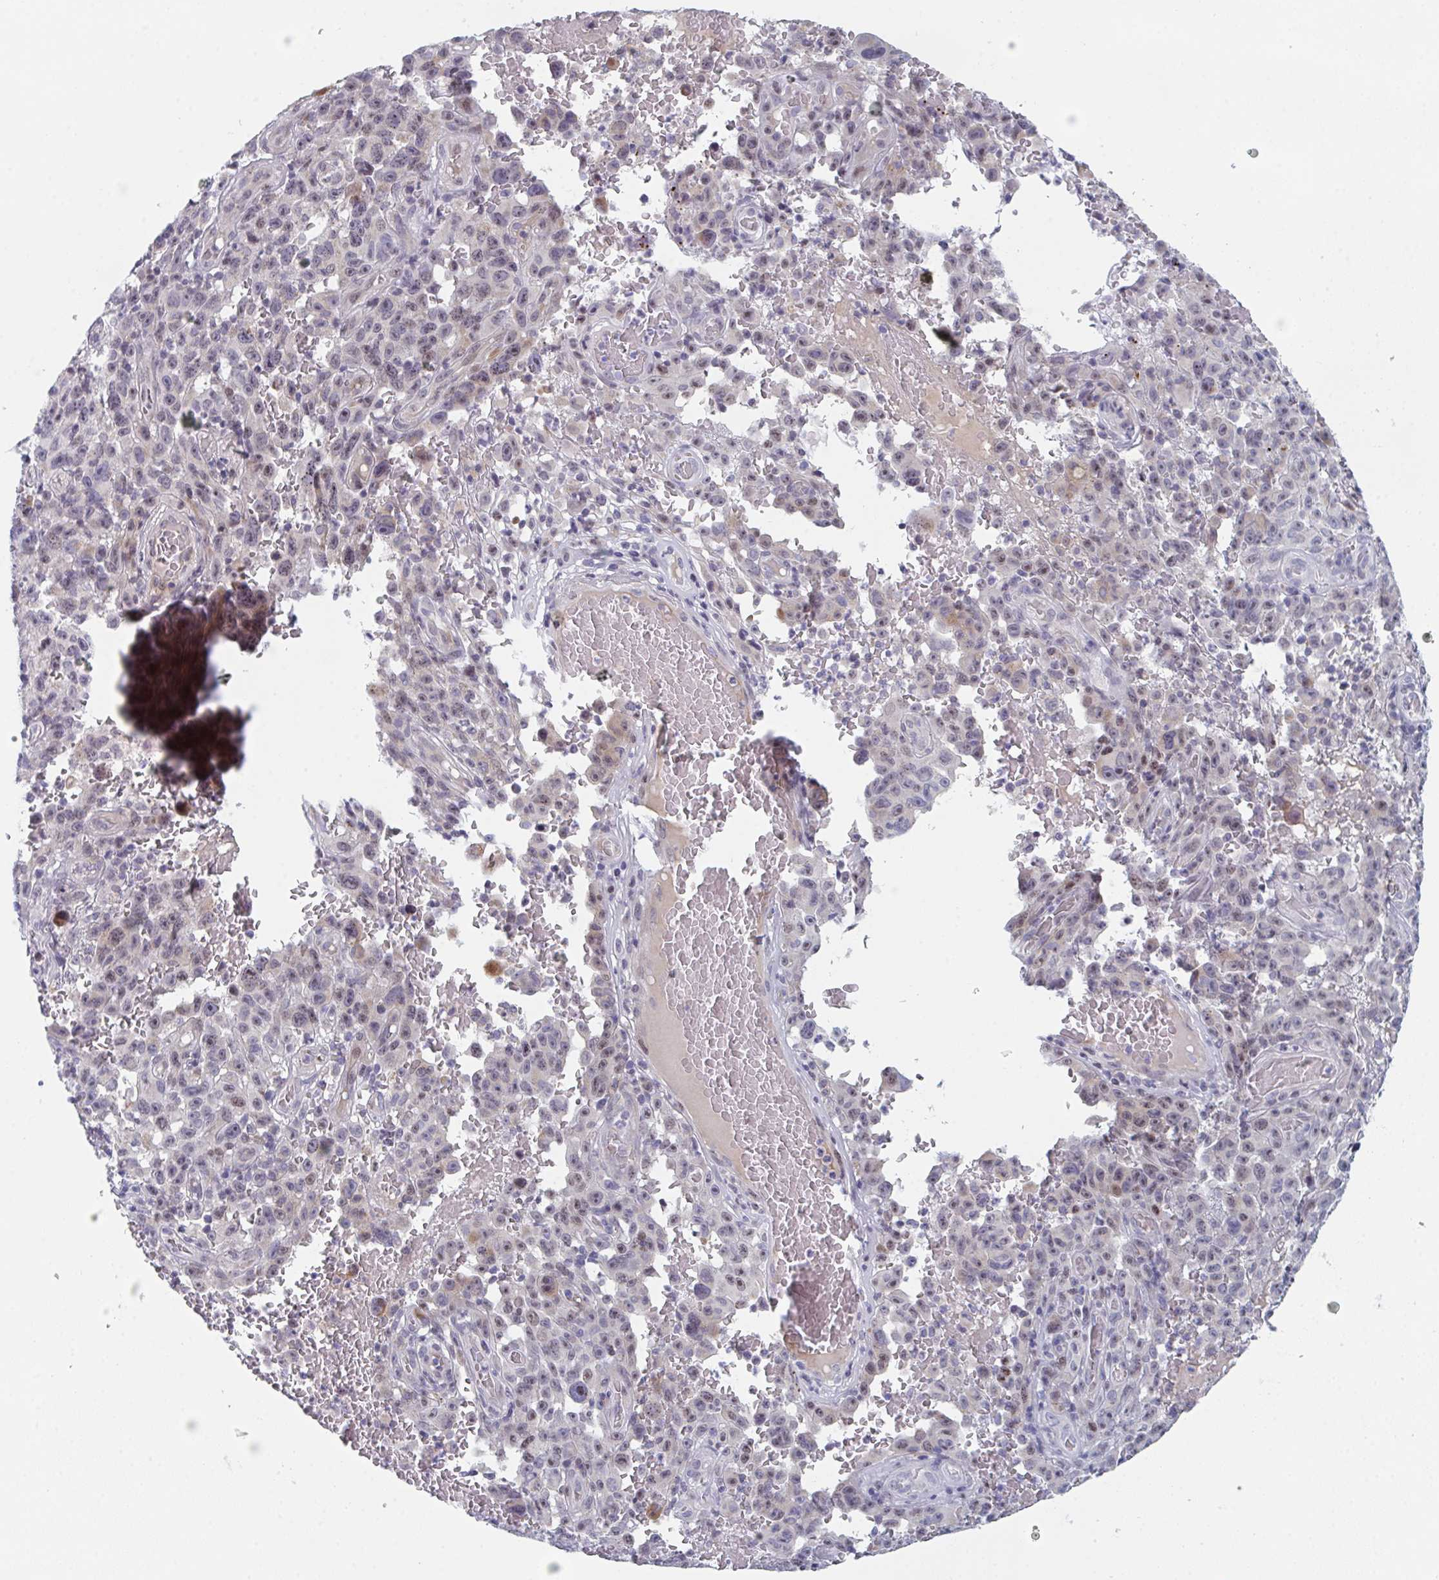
{"staining": {"intensity": "moderate", "quantity": "25%-75%", "location": "nuclear"}, "tissue": "melanoma", "cell_type": "Tumor cells", "image_type": "cancer", "snomed": [{"axis": "morphology", "description": "Malignant melanoma, NOS"}, {"axis": "topography", "description": "Skin"}], "caption": "IHC of malignant melanoma exhibits medium levels of moderate nuclear positivity in about 25%-75% of tumor cells.", "gene": "CENPT", "patient": {"sex": "female", "age": 82}}